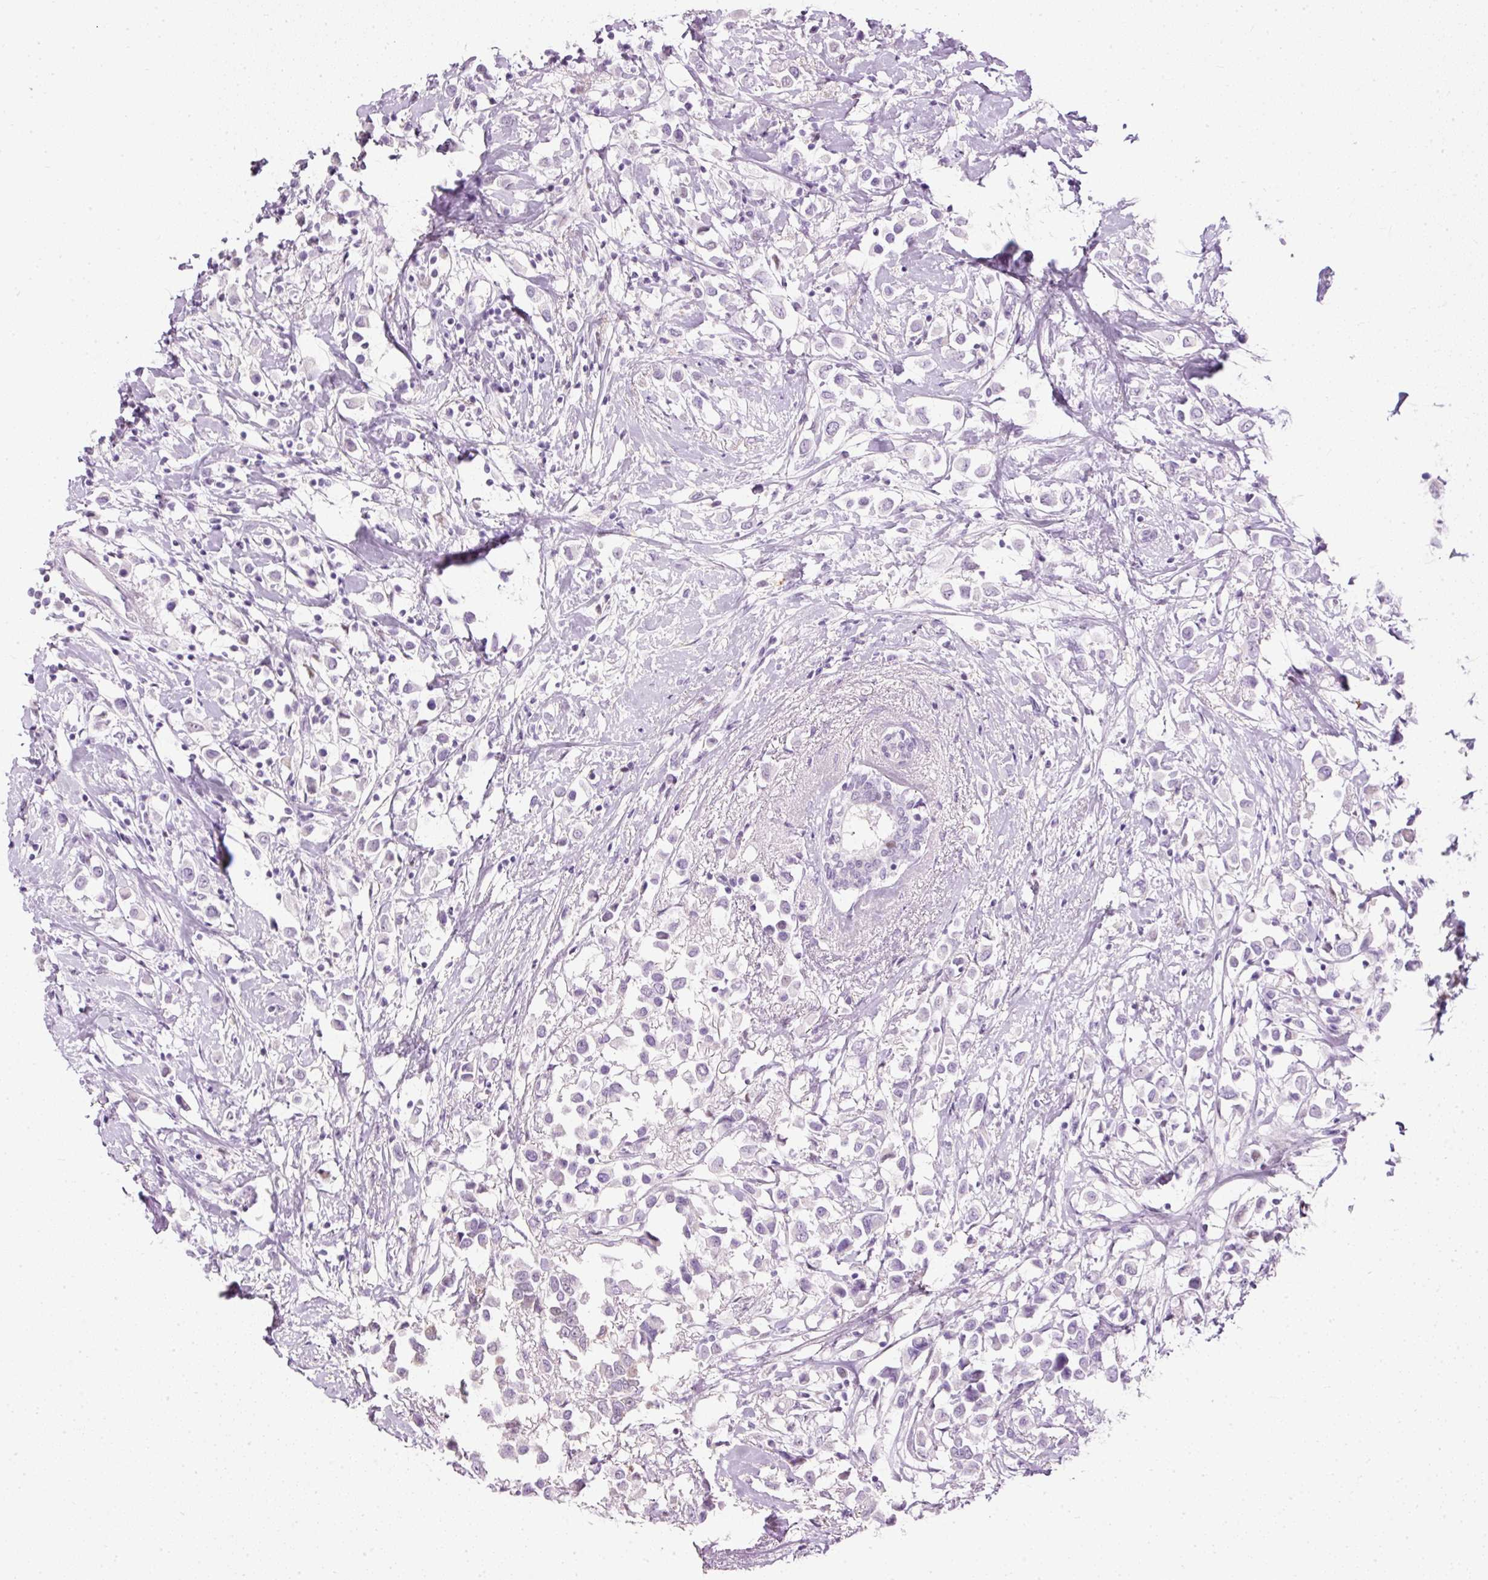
{"staining": {"intensity": "negative", "quantity": "none", "location": "none"}, "tissue": "breast cancer", "cell_type": "Tumor cells", "image_type": "cancer", "snomed": [{"axis": "morphology", "description": "Duct carcinoma"}, {"axis": "topography", "description": "Breast"}], "caption": "This is an immunohistochemistry (IHC) histopathology image of human breast invasive ductal carcinoma. There is no staining in tumor cells.", "gene": "PDE6B", "patient": {"sex": "female", "age": 61}}